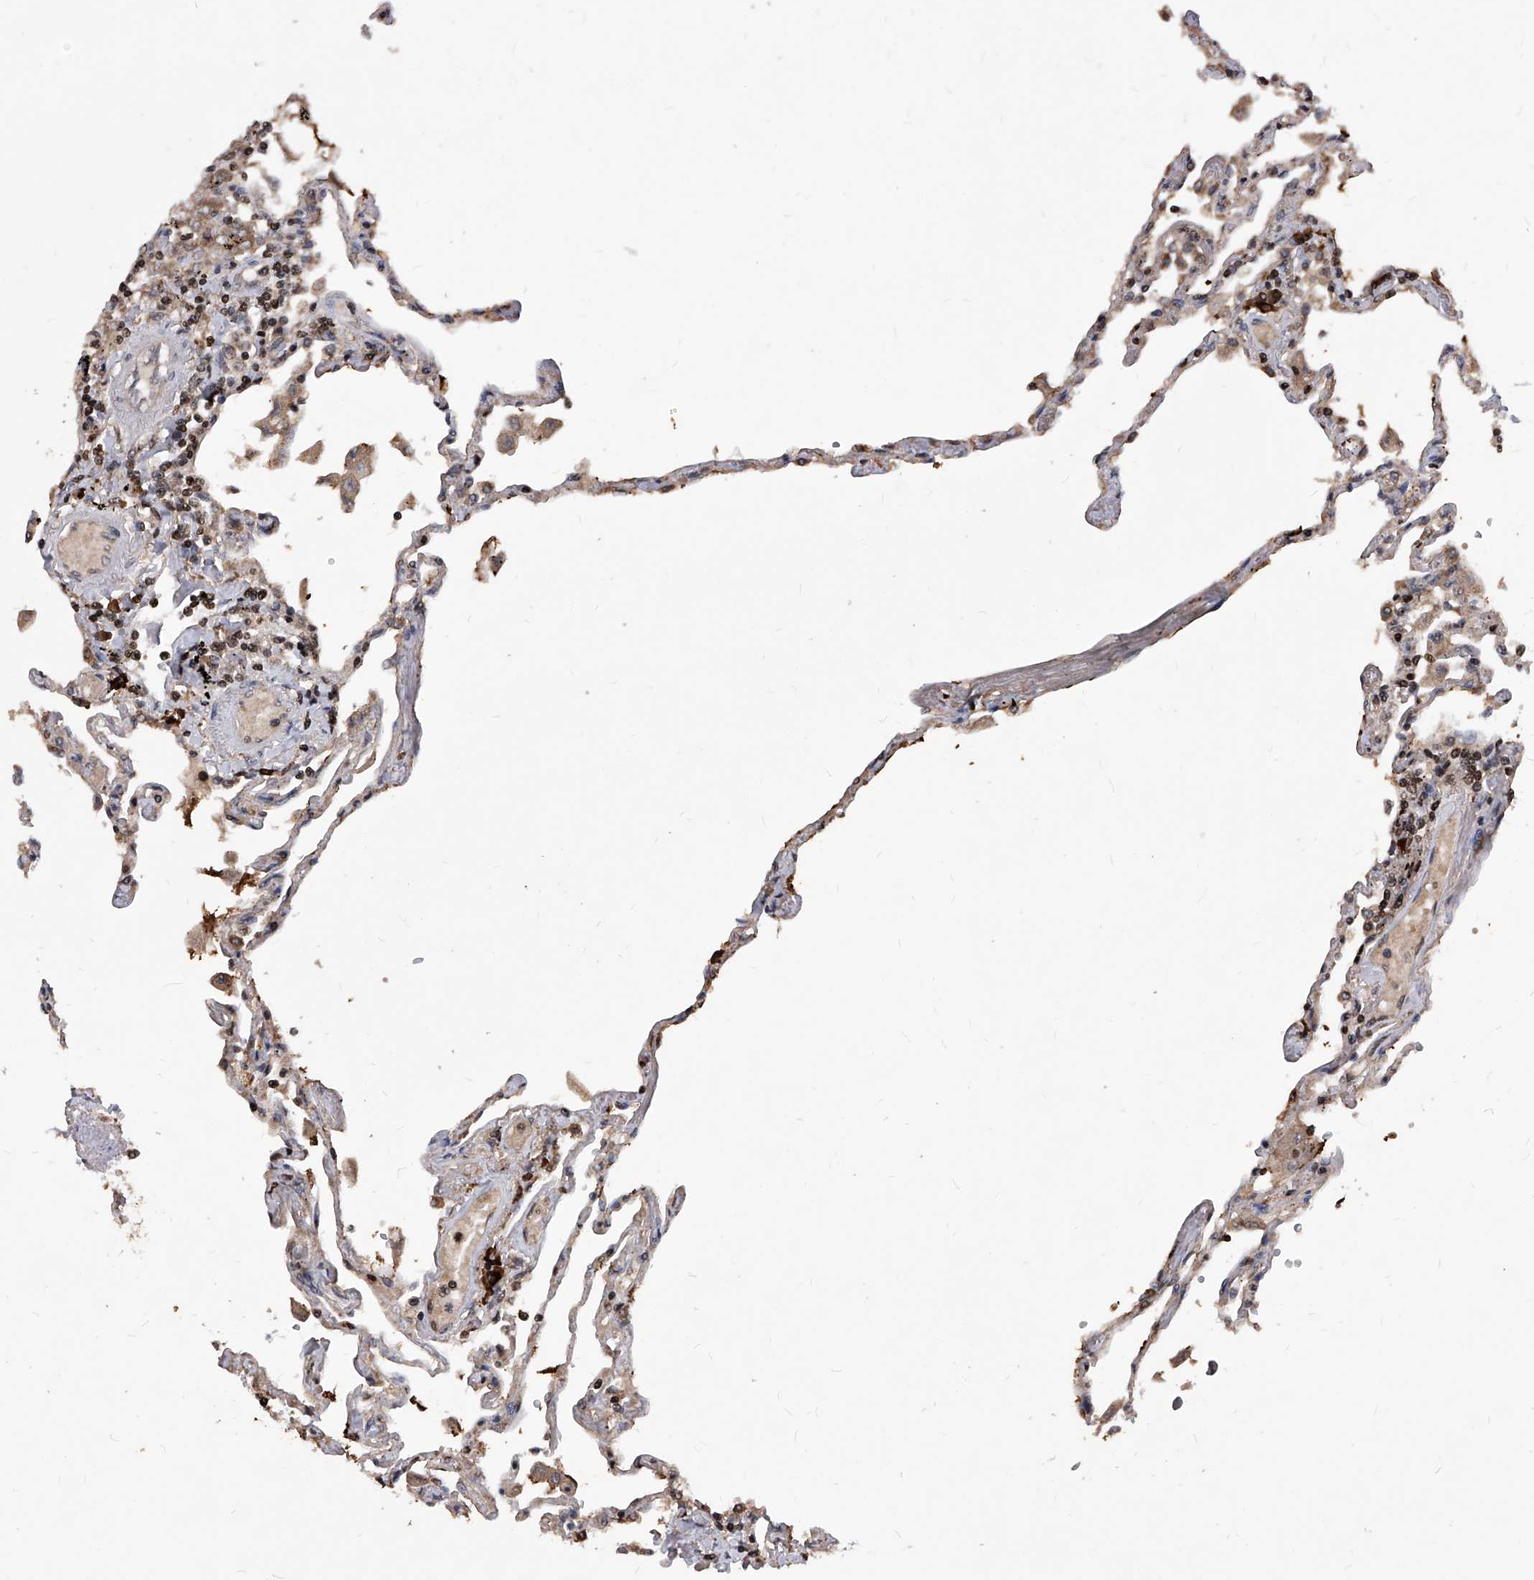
{"staining": {"intensity": "moderate", "quantity": "25%-75%", "location": "cytoplasmic/membranous"}, "tissue": "lung", "cell_type": "Alveolar cells", "image_type": "normal", "snomed": [{"axis": "morphology", "description": "Normal tissue, NOS"}, {"axis": "topography", "description": "Lung"}], "caption": "The image shows a brown stain indicating the presence of a protein in the cytoplasmic/membranous of alveolar cells in lung. (Brightfield microscopy of DAB IHC at high magnification).", "gene": "ID1", "patient": {"sex": "female", "age": 67}}